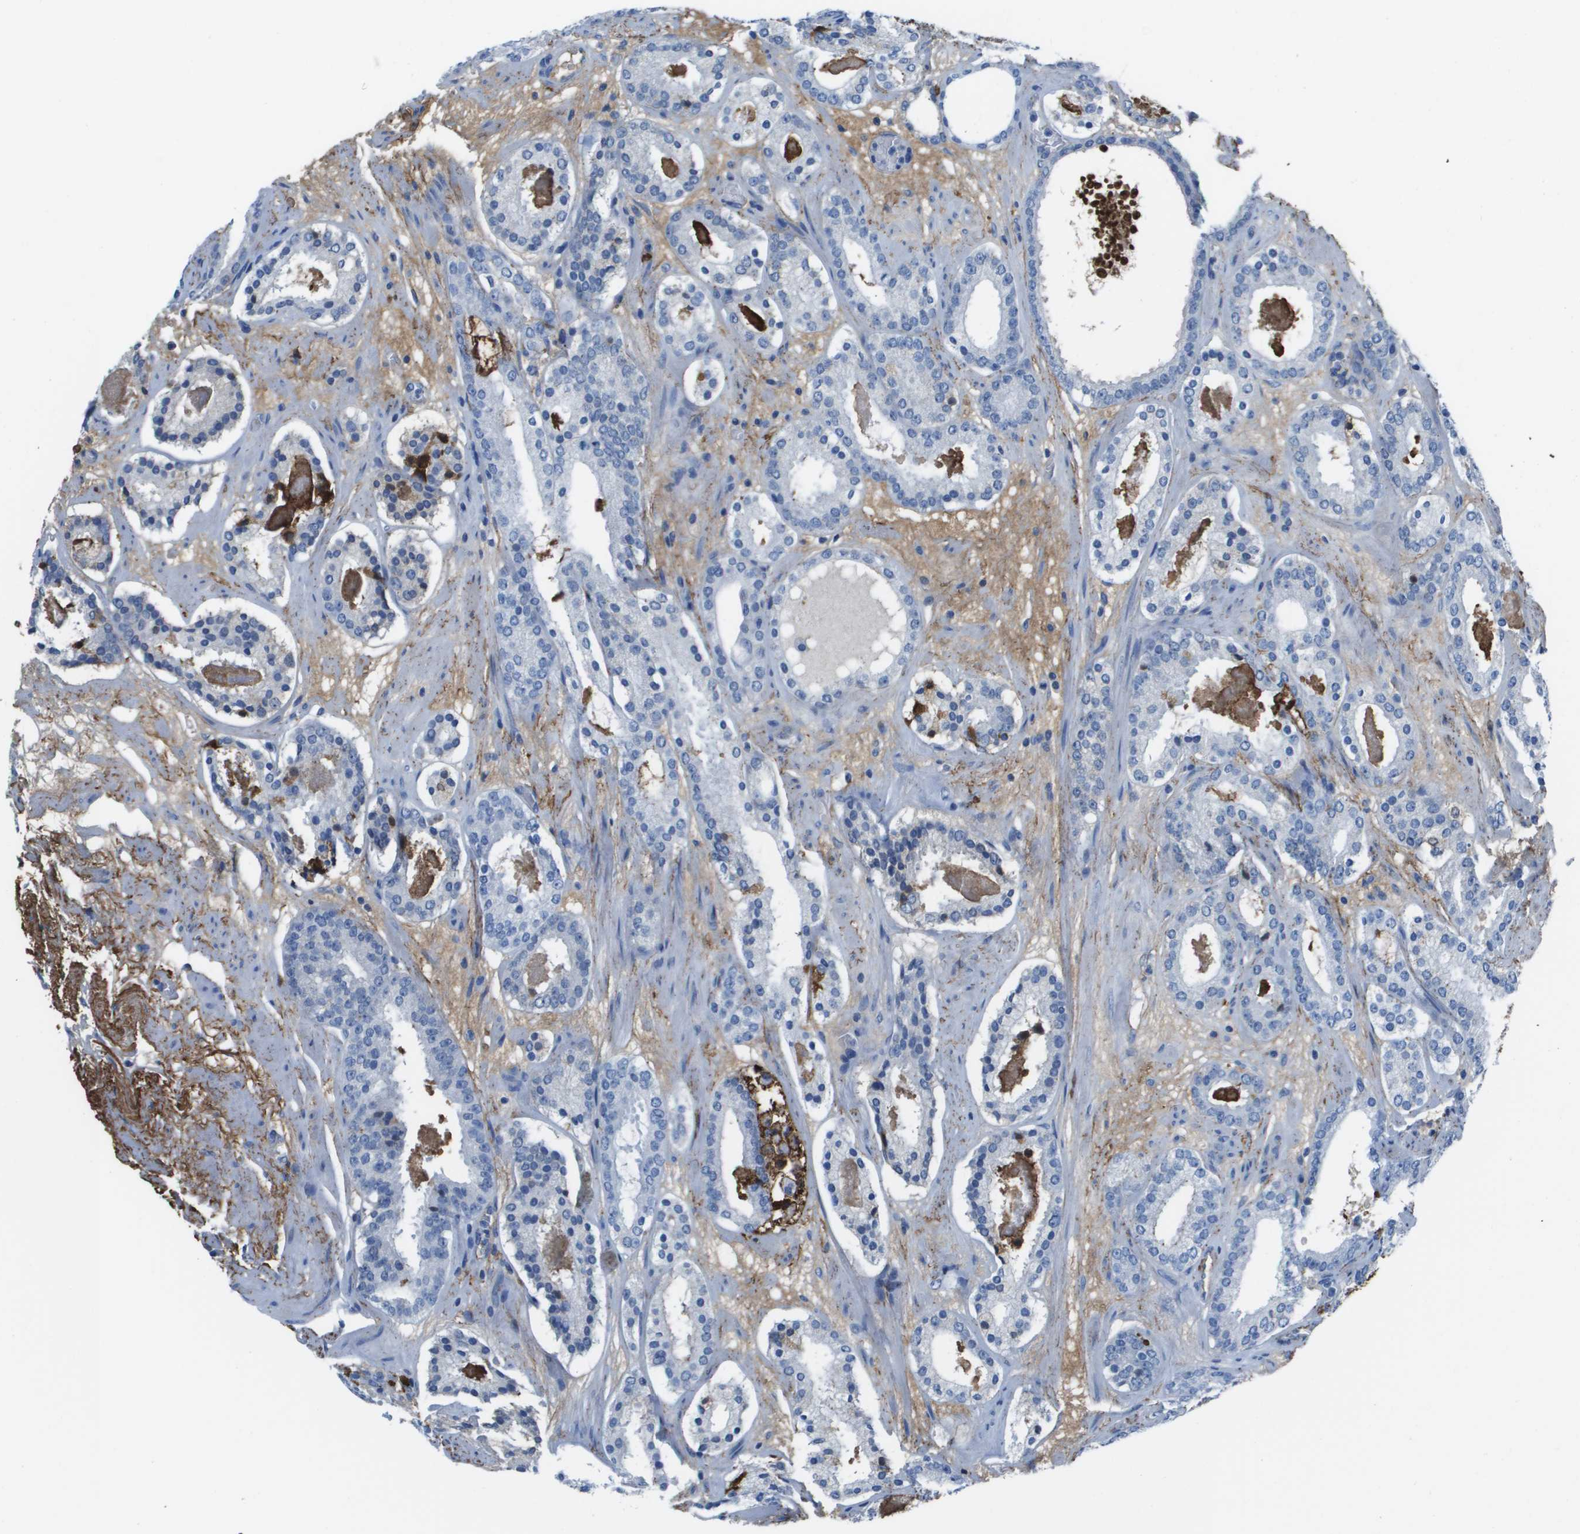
{"staining": {"intensity": "negative", "quantity": "none", "location": "none"}, "tissue": "prostate cancer", "cell_type": "Tumor cells", "image_type": "cancer", "snomed": [{"axis": "morphology", "description": "Adenocarcinoma, Low grade"}, {"axis": "topography", "description": "Prostate"}], "caption": "Immunohistochemical staining of prostate cancer reveals no significant expression in tumor cells.", "gene": "VTN", "patient": {"sex": "male", "age": 69}}